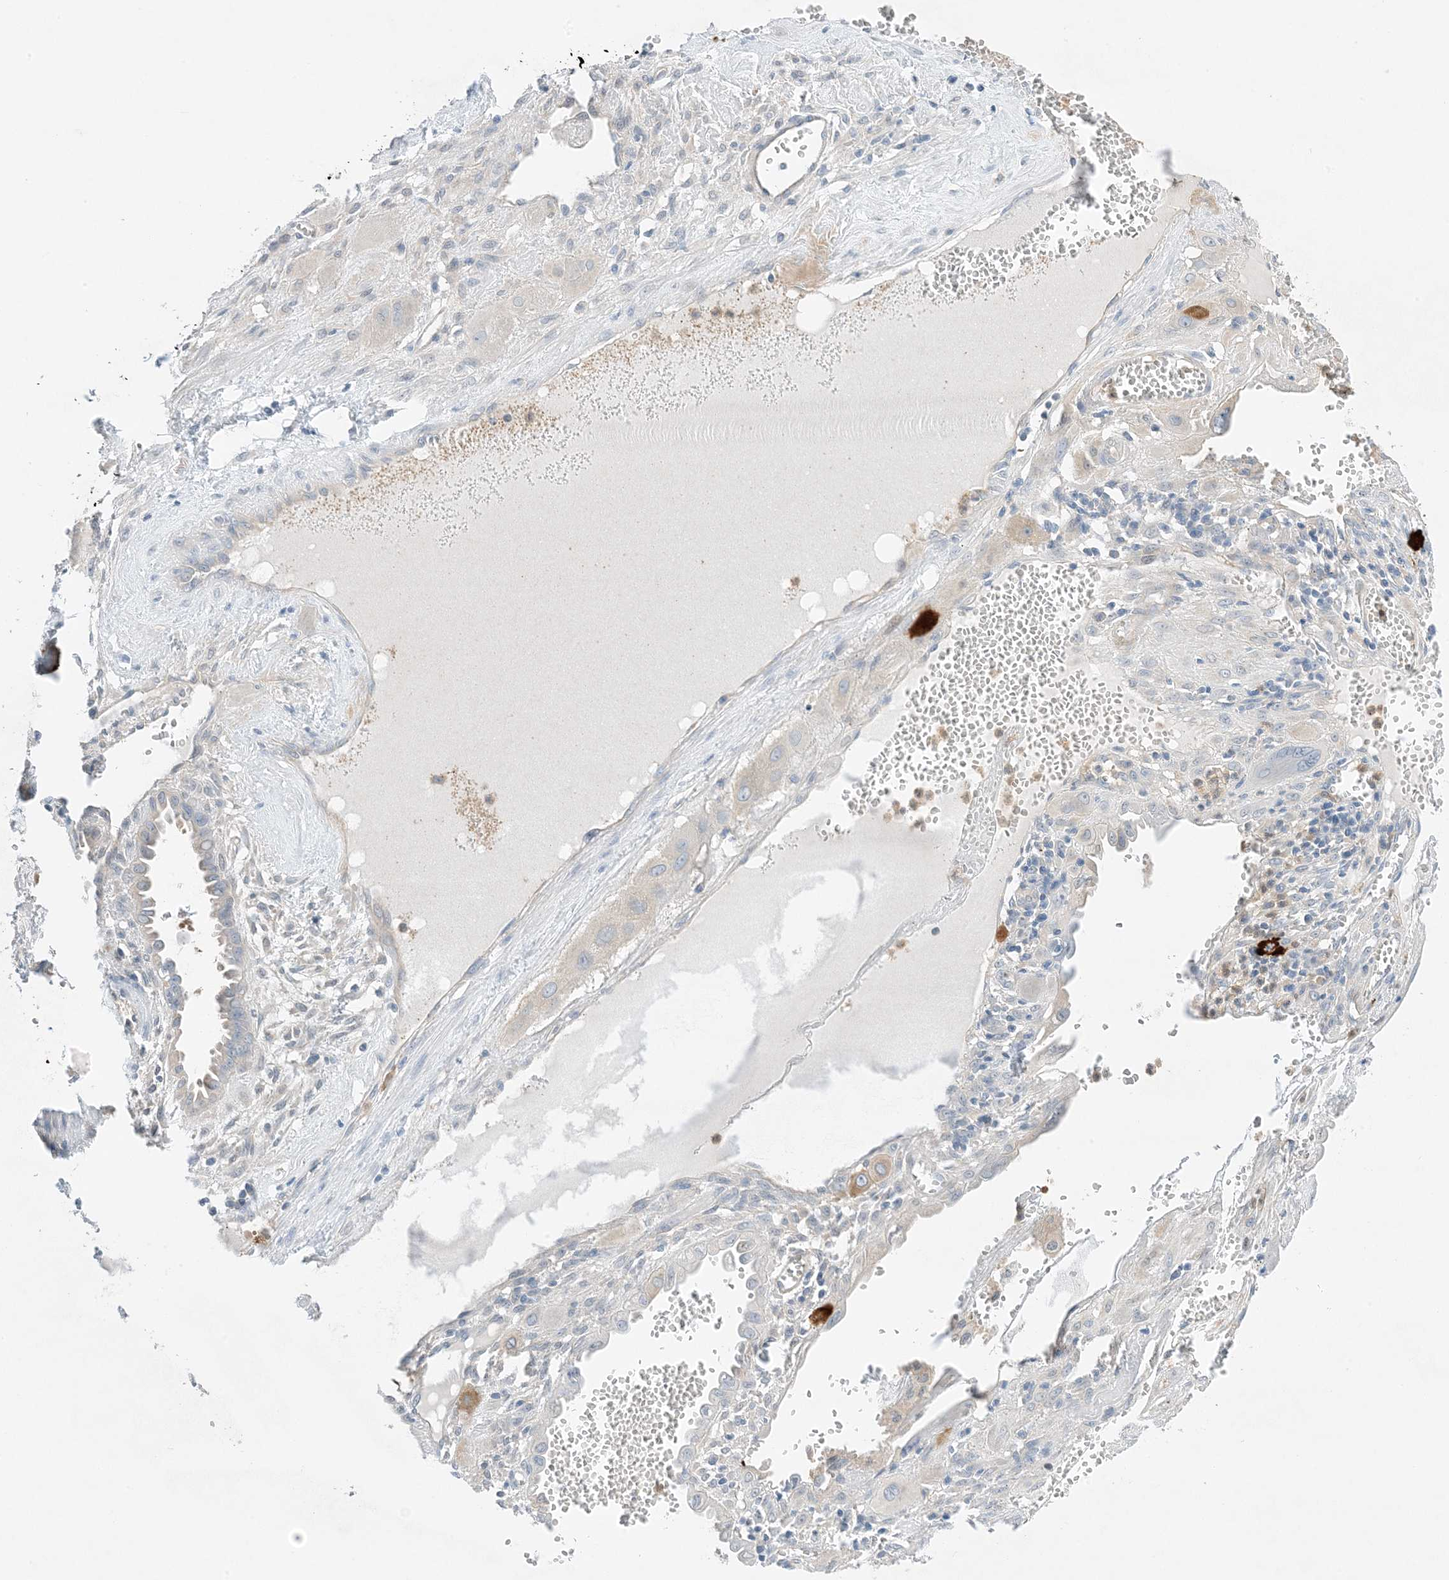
{"staining": {"intensity": "strong", "quantity": "<25%", "location": "cytoplasmic/membranous"}, "tissue": "cervical cancer", "cell_type": "Tumor cells", "image_type": "cancer", "snomed": [{"axis": "morphology", "description": "Squamous cell carcinoma, NOS"}, {"axis": "topography", "description": "Cervix"}], "caption": "A high-resolution image shows immunohistochemistry (IHC) staining of squamous cell carcinoma (cervical), which exhibits strong cytoplasmic/membranous expression in approximately <25% of tumor cells.", "gene": "KIFBP", "patient": {"sex": "female", "age": 34}}